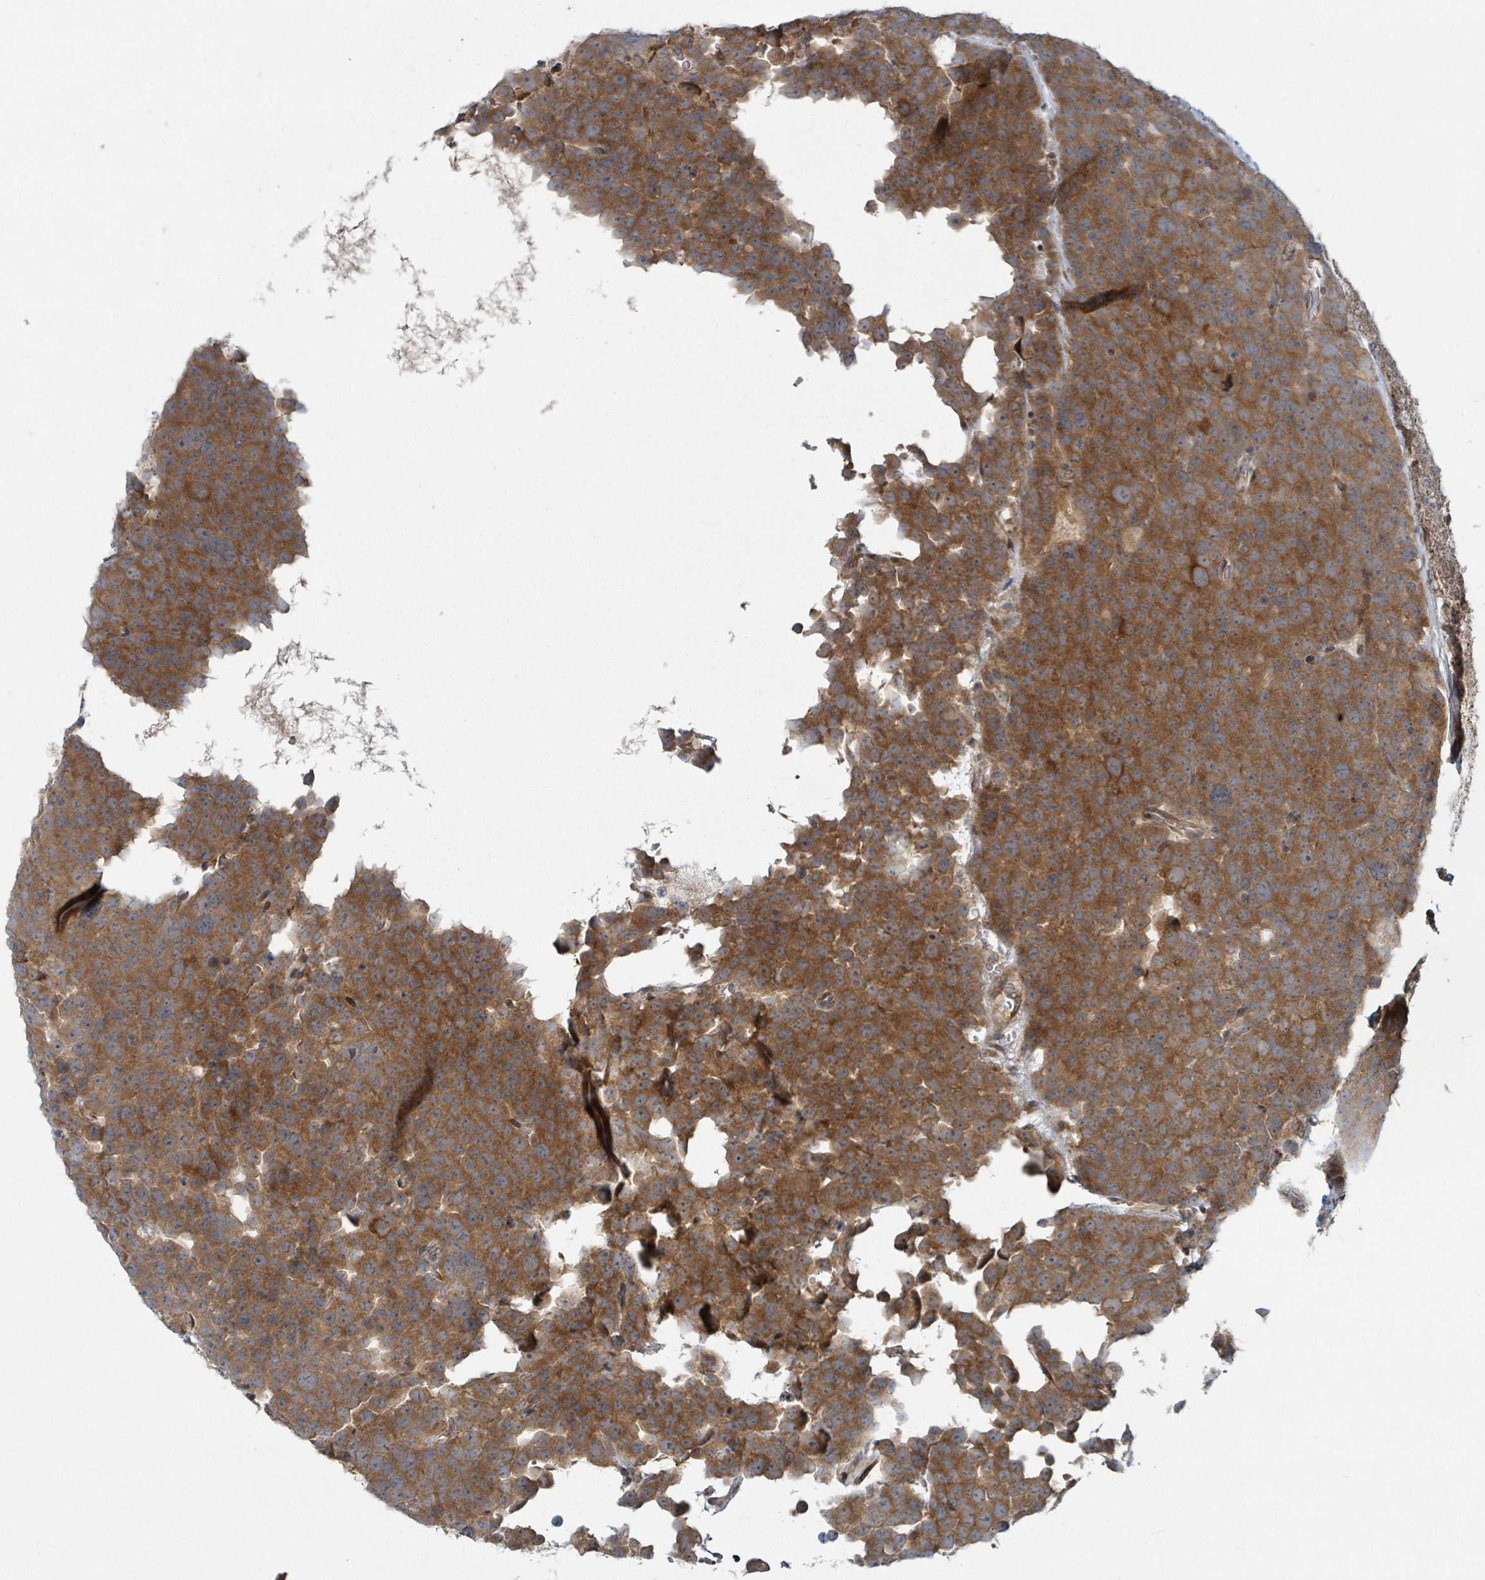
{"staining": {"intensity": "strong", "quantity": ">75%", "location": "cytoplasmic/membranous"}, "tissue": "testis cancer", "cell_type": "Tumor cells", "image_type": "cancer", "snomed": [{"axis": "morphology", "description": "Seminoma, NOS"}, {"axis": "topography", "description": "Testis"}], "caption": "A brown stain shows strong cytoplasmic/membranous staining of a protein in seminoma (testis) tumor cells.", "gene": "OR51E1", "patient": {"sex": "male", "age": 71}}